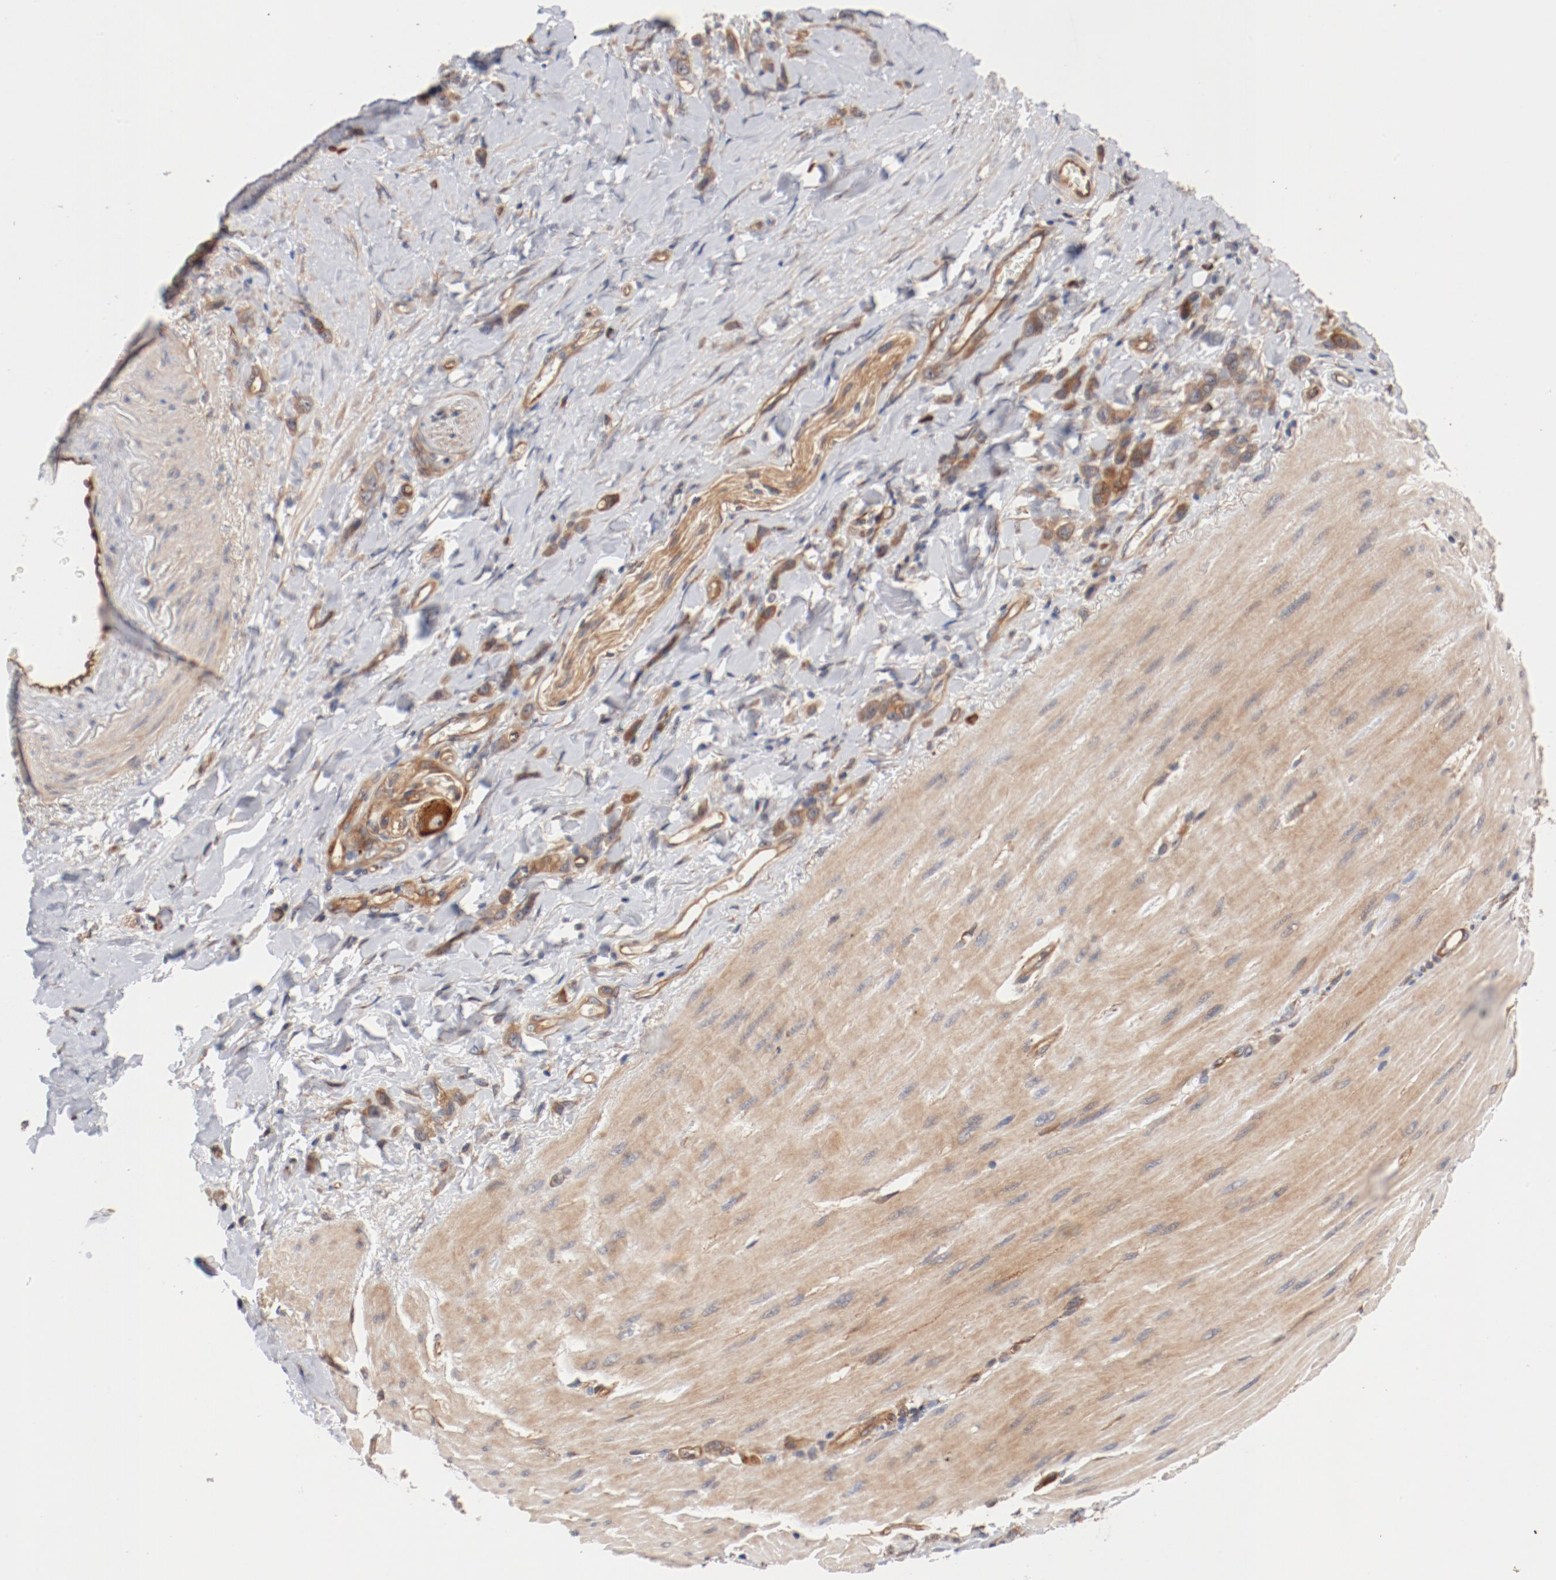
{"staining": {"intensity": "moderate", "quantity": ">75%", "location": "cytoplasmic/membranous"}, "tissue": "stomach cancer", "cell_type": "Tumor cells", "image_type": "cancer", "snomed": [{"axis": "morphology", "description": "Normal tissue, NOS"}, {"axis": "morphology", "description": "Adenocarcinoma, NOS"}, {"axis": "topography", "description": "Stomach"}], "caption": "Moderate cytoplasmic/membranous staining for a protein is appreciated in about >75% of tumor cells of stomach cancer (adenocarcinoma) using immunohistochemistry.", "gene": "PITPNM2", "patient": {"sex": "male", "age": 82}}